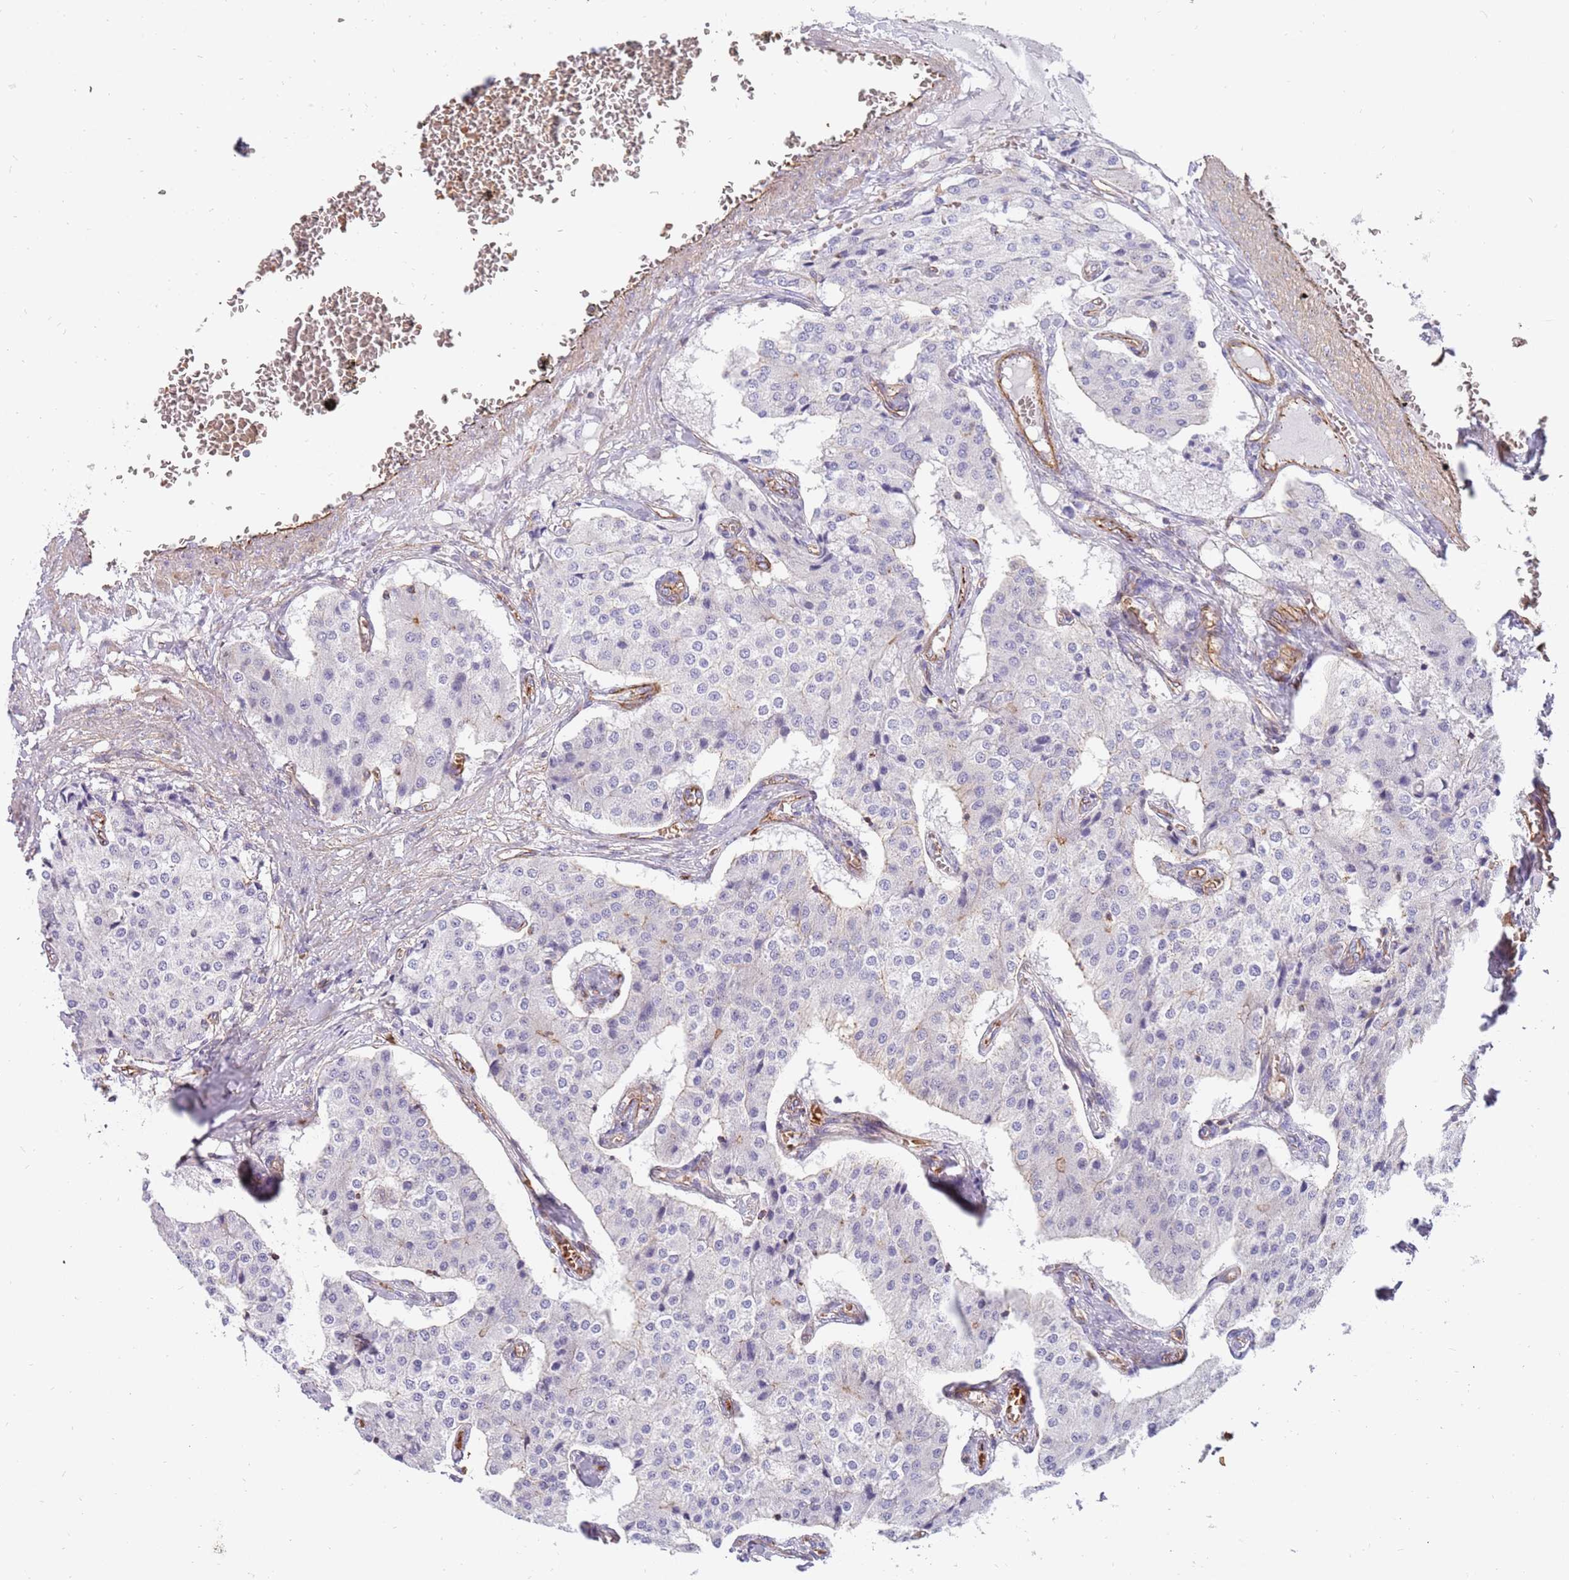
{"staining": {"intensity": "negative", "quantity": "none", "location": "none"}, "tissue": "carcinoid", "cell_type": "Tumor cells", "image_type": "cancer", "snomed": [{"axis": "morphology", "description": "Carcinoid, malignant, NOS"}, {"axis": "topography", "description": "Colon"}], "caption": "Human carcinoid stained for a protein using IHC displays no expression in tumor cells.", "gene": "GFRAL", "patient": {"sex": "female", "age": 52}}